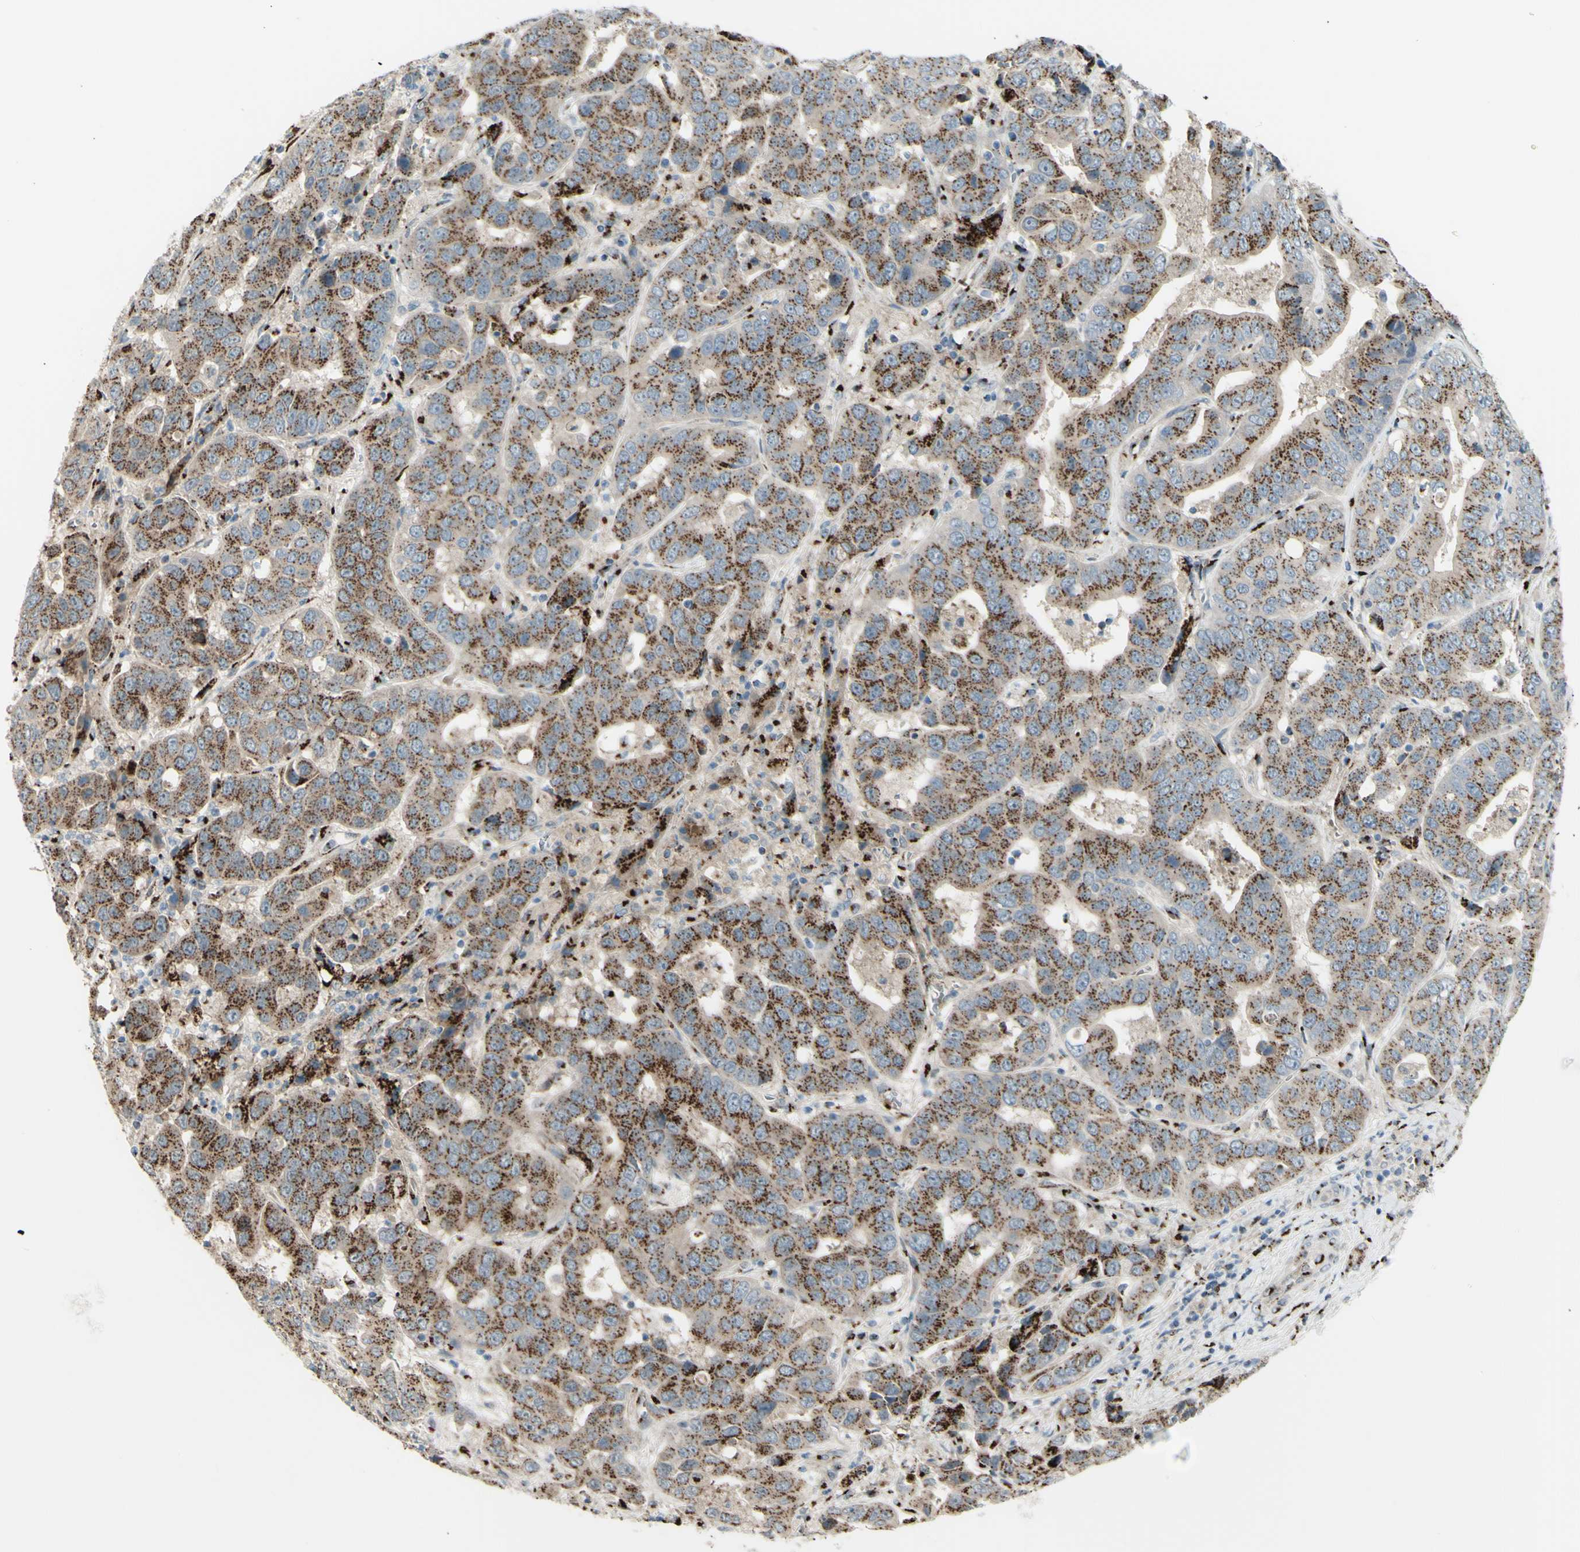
{"staining": {"intensity": "moderate", "quantity": ">75%", "location": "cytoplasmic/membranous"}, "tissue": "liver cancer", "cell_type": "Tumor cells", "image_type": "cancer", "snomed": [{"axis": "morphology", "description": "Cholangiocarcinoma"}, {"axis": "topography", "description": "Liver"}], "caption": "Immunohistochemical staining of liver cancer exhibits medium levels of moderate cytoplasmic/membranous expression in approximately >75% of tumor cells. Nuclei are stained in blue.", "gene": "BPNT2", "patient": {"sex": "female", "age": 52}}